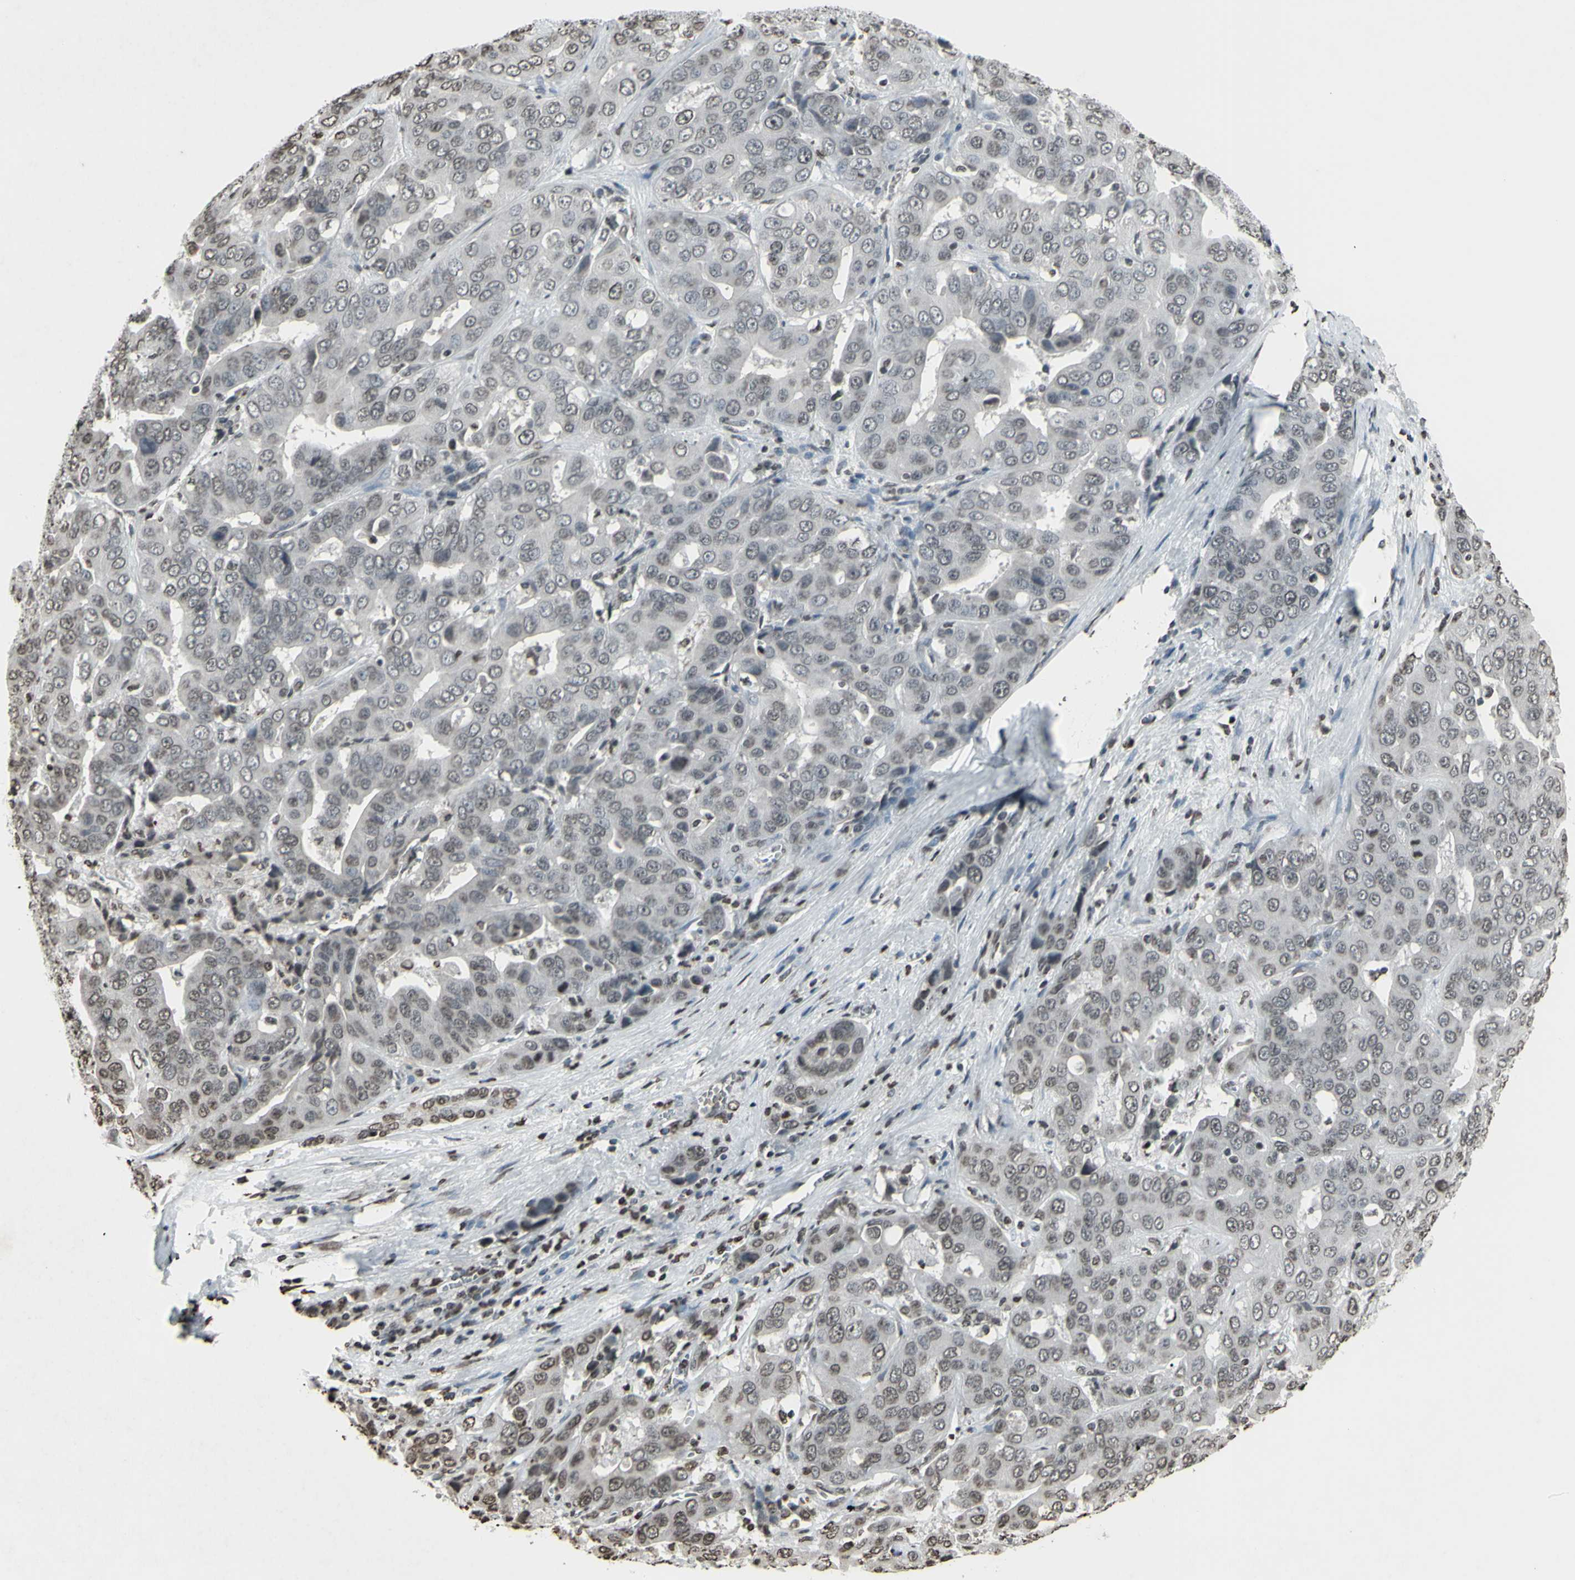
{"staining": {"intensity": "negative", "quantity": "none", "location": "none"}, "tissue": "liver cancer", "cell_type": "Tumor cells", "image_type": "cancer", "snomed": [{"axis": "morphology", "description": "Cholangiocarcinoma"}, {"axis": "topography", "description": "Liver"}], "caption": "The immunohistochemistry histopathology image has no significant expression in tumor cells of liver cholangiocarcinoma tissue.", "gene": "CD79B", "patient": {"sex": "female", "age": 52}}